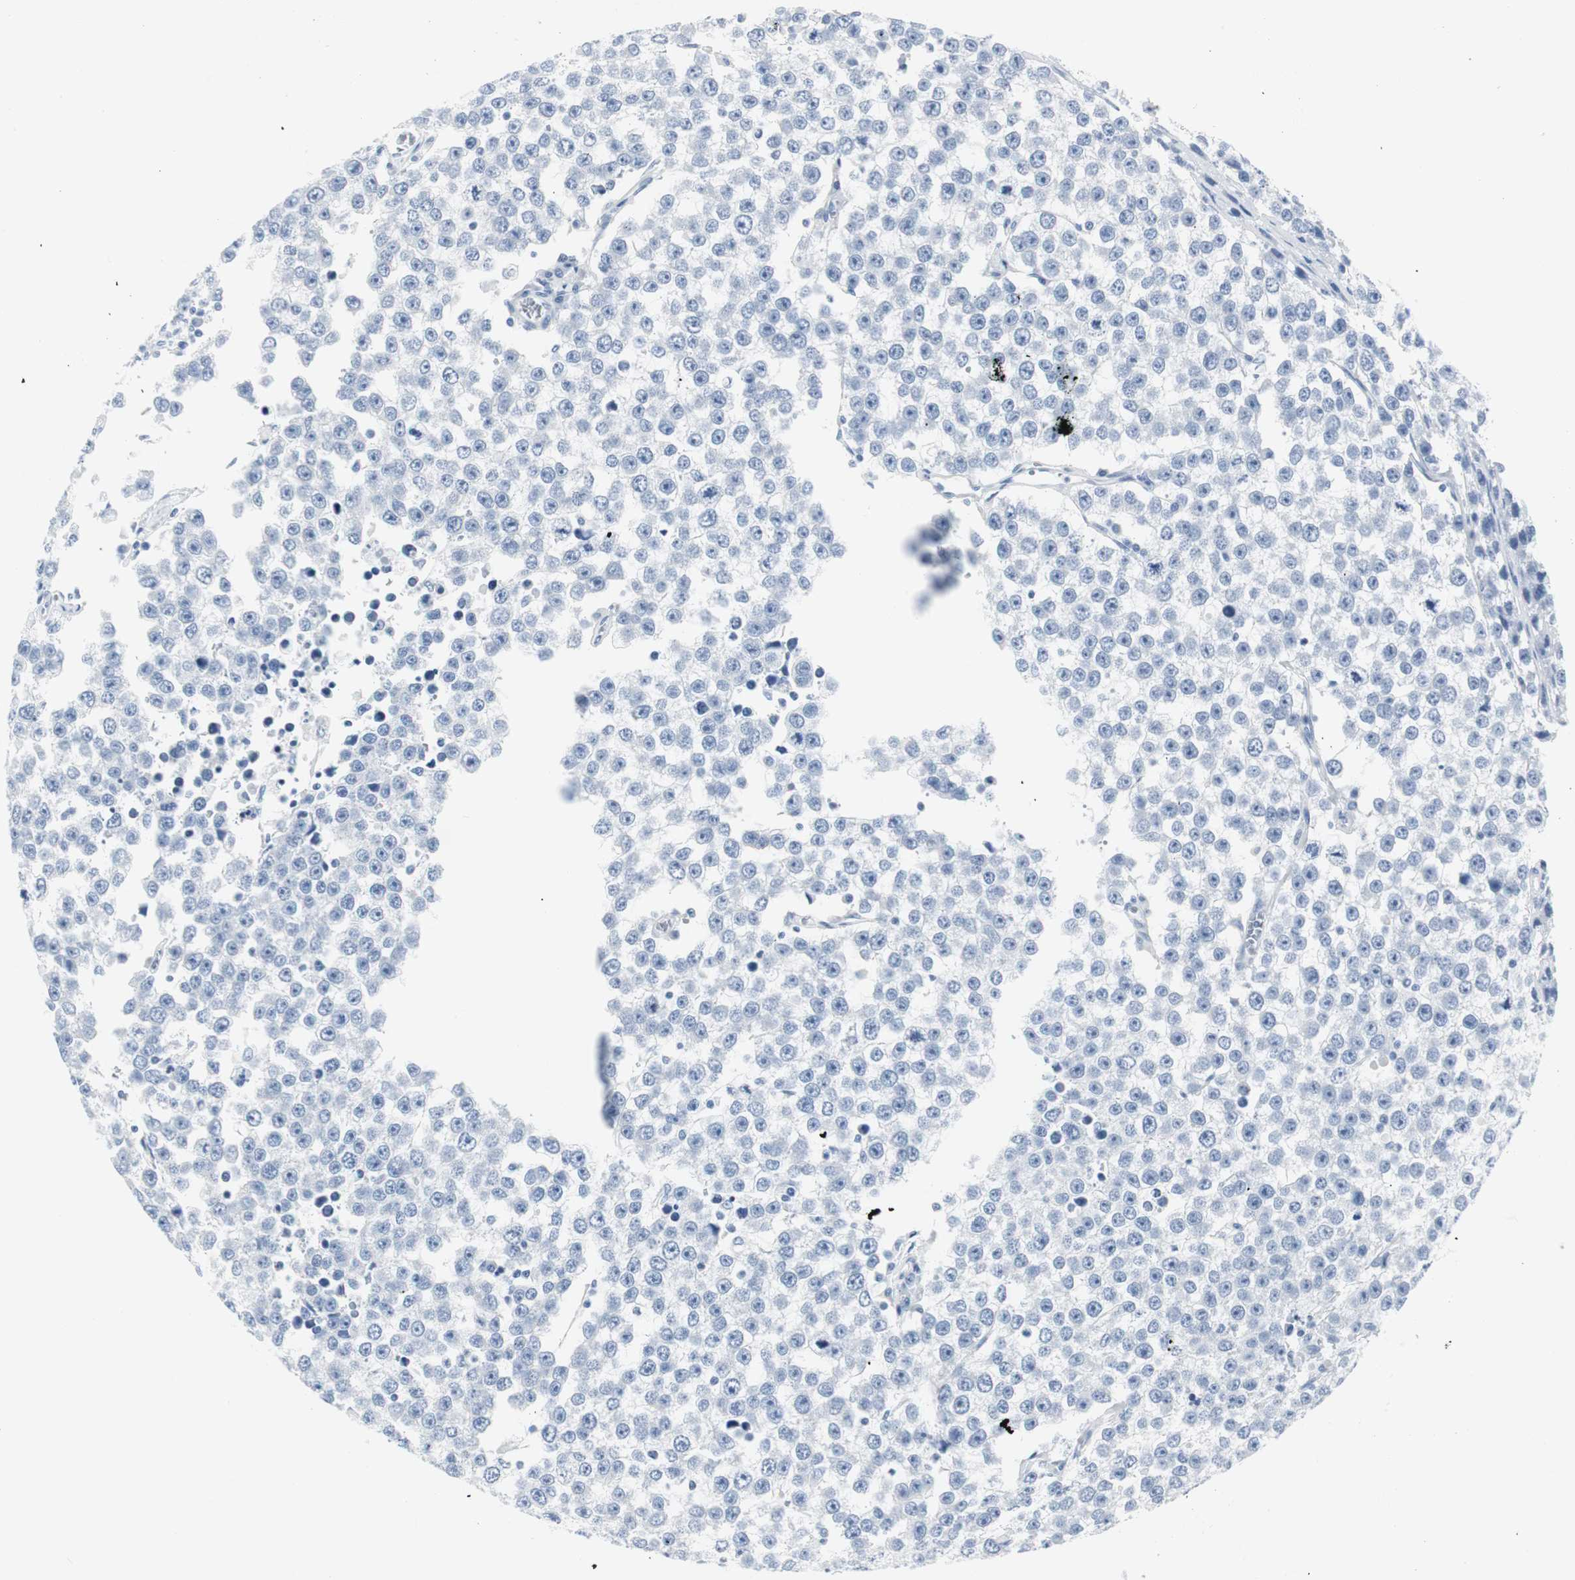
{"staining": {"intensity": "negative", "quantity": "none", "location": "none"}, "tissue": "testis cancer", "cell_type": "Tumor cells", "image_type": "cancer", "snomed": [{"axis": "morphology", "description": "Seminoma, NOS"}, {"axis": "morphology", "description": "Carcinoma, Embryonal, NOS"}, {"axis": "topography", "description": "Testis"}], "caption": "High magnification brightfield microscopy of seminoma (testis) stained with DAB (3,3'-diaminobenzidine) (brown) and counterstained with hematoxylin (blue): tumor cells show no significant staining.", "gene": "GAP43", "patient": {"sex": "male", "age": 52}}